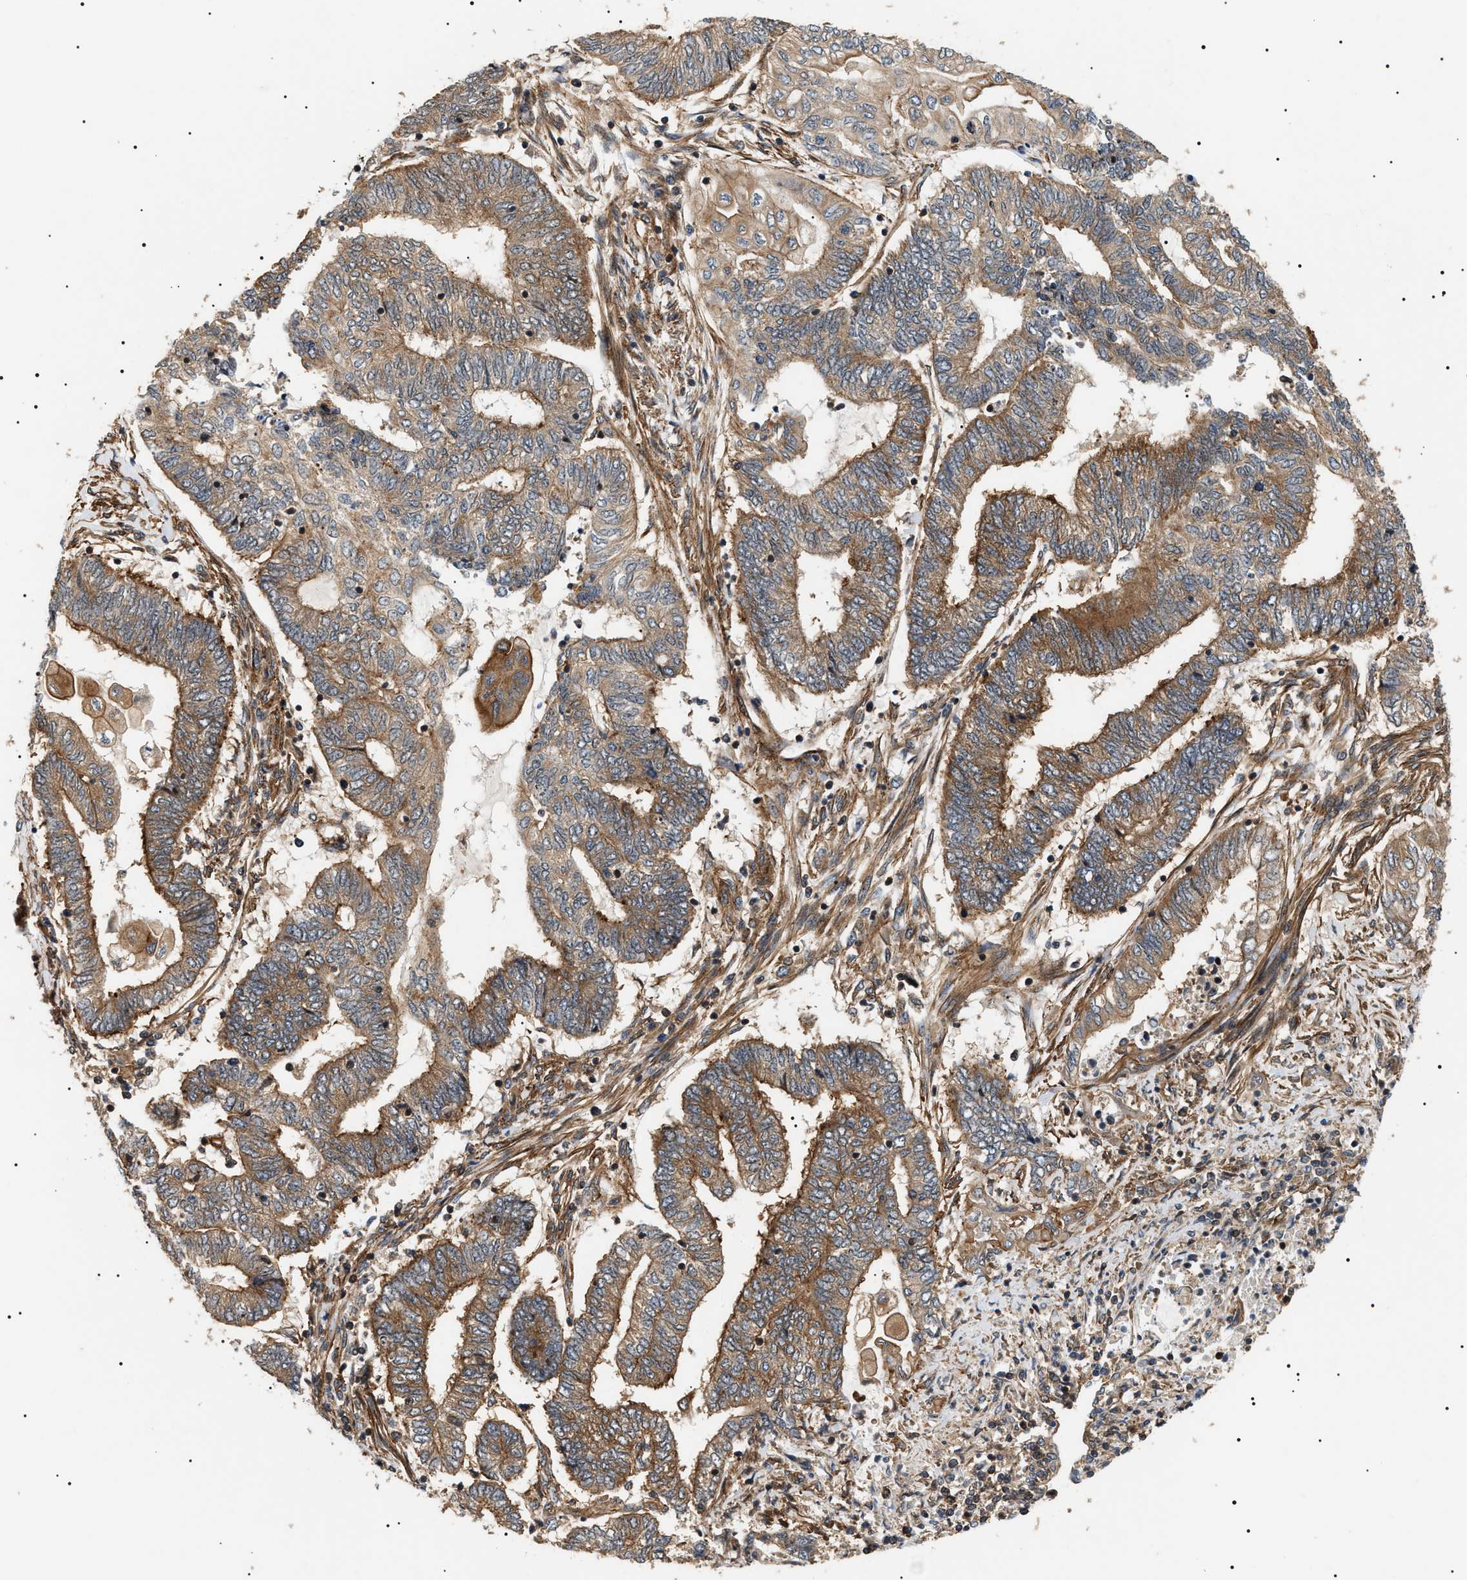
{"staining": {"intensity": "moderate", "quantity": ">75%", "location": "cytoplasmic/membranous"}, "tissue": "endometrial cancer", "cell_type": "Tumor cells", "image_type": "cancer", "snomed": [{"axis": "morphology", "description": "Adenocarcinoma, NOS"}, {"axis": "topography", "description": "Uterus"}, {"axis": "topography", "description": "Endometrium"}], "caption": "Immunohistochemical staining of endometrial adenocarcinoma demonstrates moderate cytoplasmic/membranous protein positivity in approximately >75% of tumor cells. (Stains: DAB (3,3'-diaminobenzidine) in brown, nuclei in blue, Microscopy: brightfield microscopy at high magnification).", "gene": "SH3GLB2", "patient": {"sex": "female", "age": 70}}